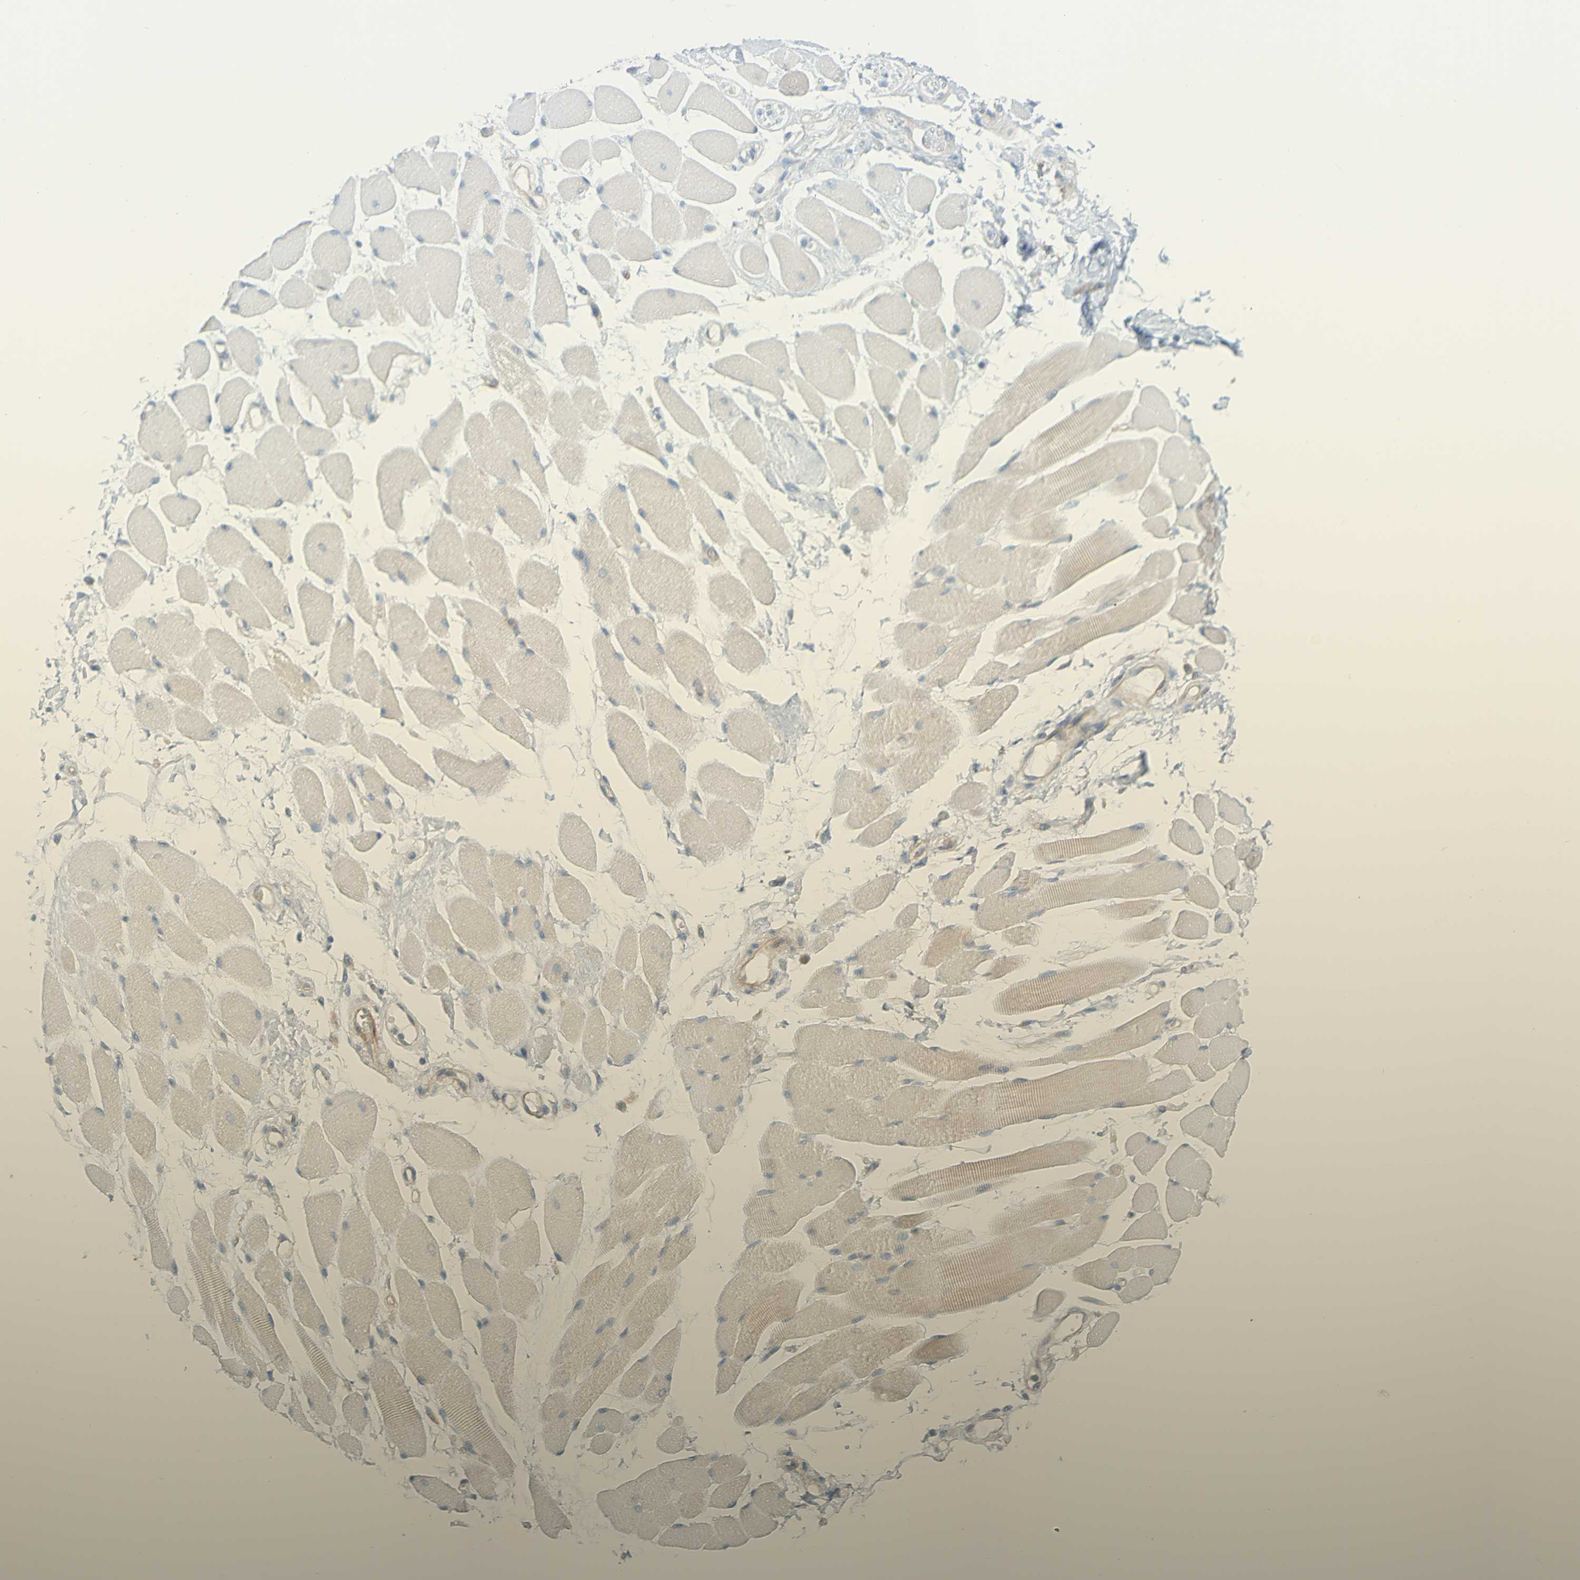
{"staining": {"intensity": "weak", "quantity": "<25%", "location": "cytoplasmic/membranous"}, "tissue": "skeletal muscle", "cell_type": "Myocytes", "image_type": "normal", "snomed": [{"axis": "morphology", "description": "Normal tissue, NOS"}, {"axis": "topography", "description": "Skeletal muscle"}, {"axis": "topography", "description": "Peripheral nerve tissue"}], "caption": "Protein analysis of unremarkable skeletal muscle shows no significant staining in myocytes.", "gene": "APPL1", "patient": {"sex": "female", "age": 84}}